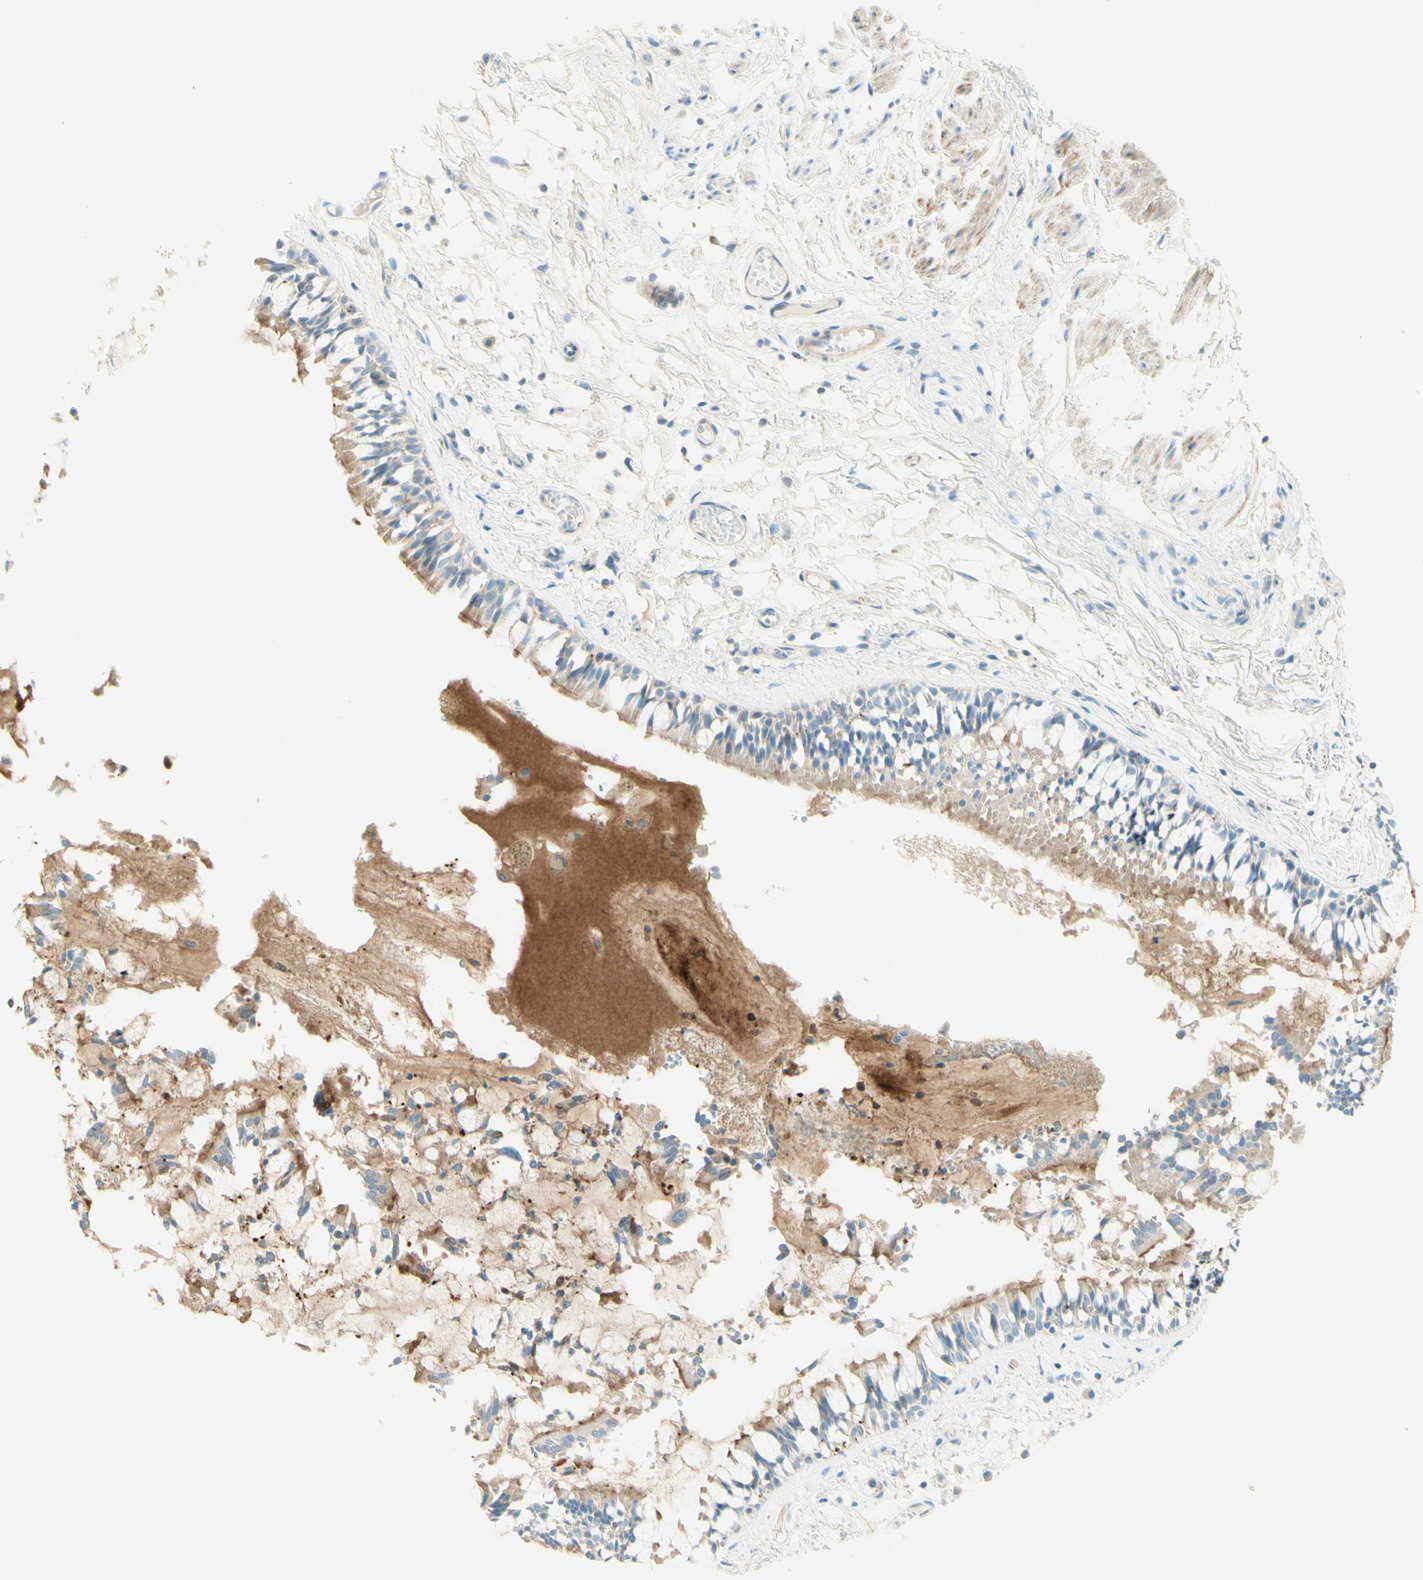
{"staining": {"intensity": "moderate", "quantity": "25%-75%", "location": "cytoplasmic/membranous"}, "tissue": "bronchus", "cell_type": "Respiratory epithelial cells", "image_type": "normal", "snomed": [{"axis": "morphology", "description": "Normal tissue, NOS"}, {"axis": "morphology", "description": "Inflammation, NOS"}, {"axis": "topography", "description": "Cartilage tissue"}, {"axis": "topography", "description": "Lung"}], "caption": "Bronchus stained for a protein reveals moderate cytoplasmic/membranous positivity in respiratory epithelial cells. (Stains: DAB (3,3'-diaminobenzidine) in brown, nuclei in blue, Microscopy: brightfield microscopy at high magnification).", "gene": "PROM1", "patient": {"sex": "male", "age": 71}}